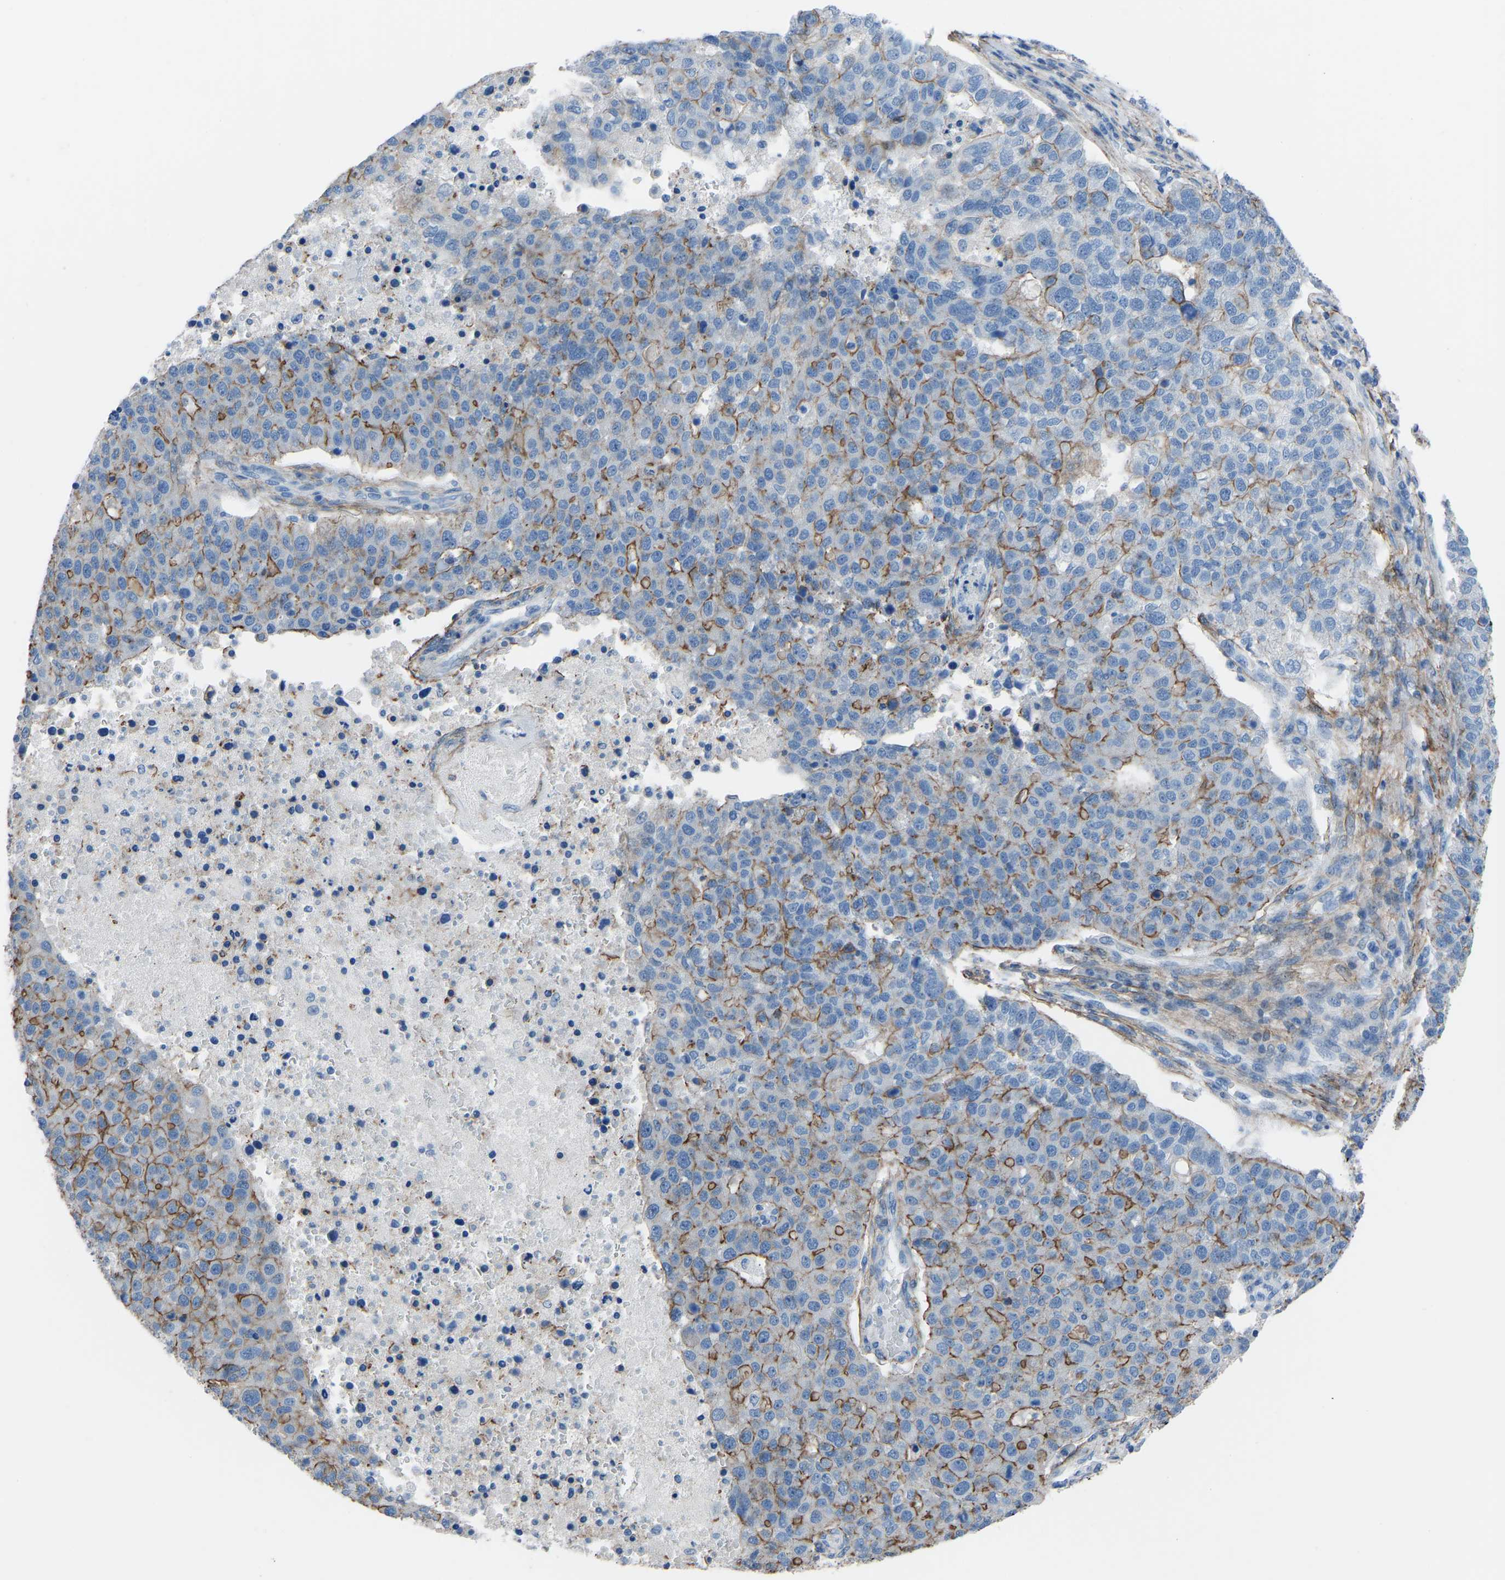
{"staining": {"intensity": "moderate", "quantity": "25%-75%", "location": "cytoplasmic/membranous"}, "tissue": "pancreatic cancer", "cell_type": "Tumor cells", "image_type": "cancer", "snomed": [{"axis": "morphology", "description": "Adenocarcinoma, NOS"}, {"axis": "topography", "description": "Pancreas"}], "caption": "Protein positivity by immunohistochemistry exhibits moderate cytoplasmic/membranous positivity in approximately 25%-75% of tumor cells in pancreatic cancer. (IHC, brightfield microscopy, high magnification).", "gene": "MYH10", "patient": {"sex": "female", "age": 61}}